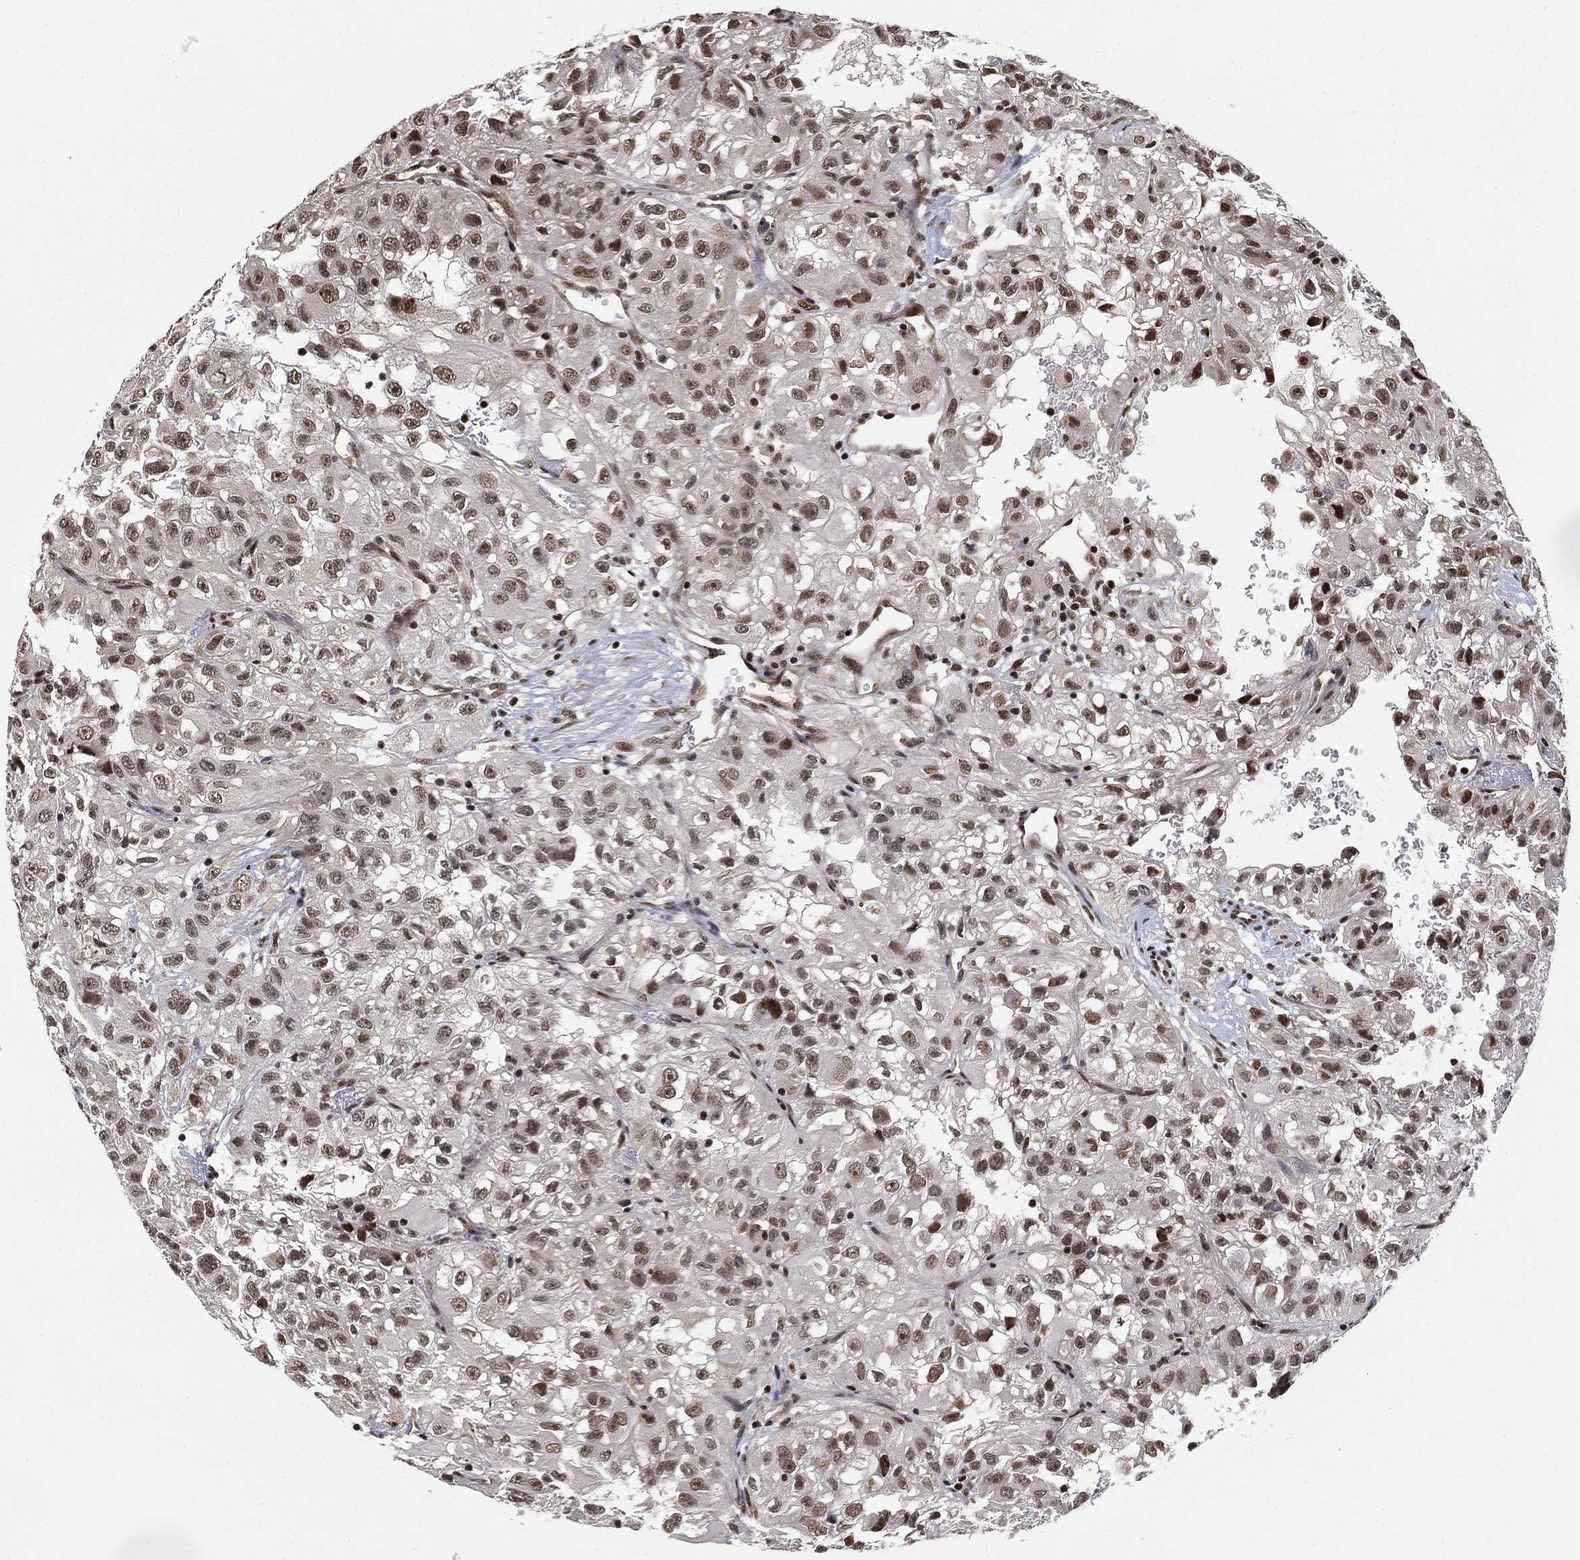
{"staining": {"intensity": "moderate", "quantity": "25%-75%", "location": "nuclear"}, "tissue": "renal cancer", "cell_type": "Tumor cells", "image_type": "cancer", "snomed": [{"axis": "morphology", "description": "Adenocarcinoma, NOS"}, {"axis": "topography", "description": "Kidney"}], "caption": "Immunohistochemistry (IHC) micrograph of human renal cancer stained for a protein (brown), which displays medium levels of moderate nuclear staining in approximately 25%-75% of tumor cells.", "gene": "ZSCAN30", "patient": {"sex": "male", "age": 64}}